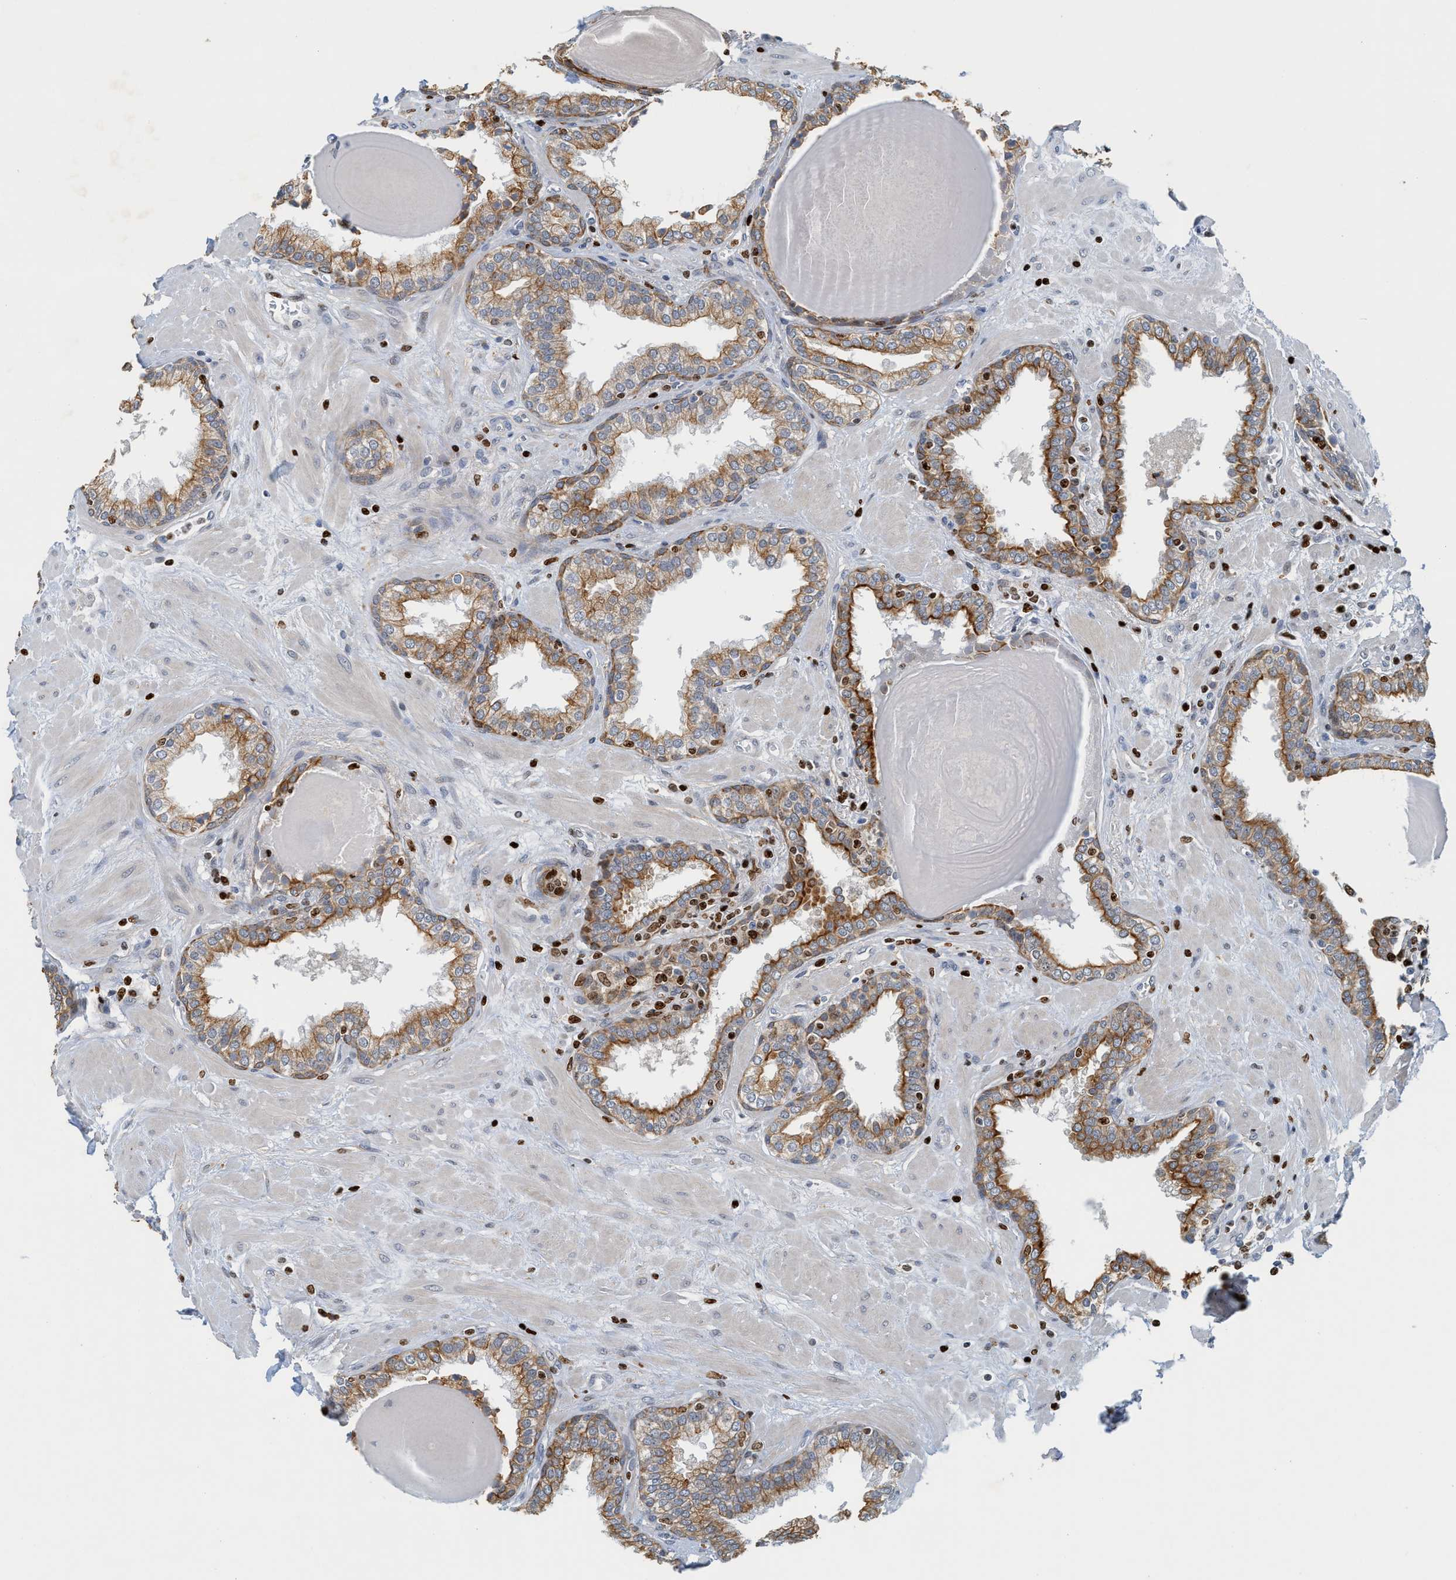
{"staining": {"intensity": "moderate", "quantity": ">75%", "location": "cytoplasmic/membranous"}, "tissue": "prostate", "cell_type": "Glandular cells", "image_type": "normal", "snomed": [{"axis": "morphology", "description": "Normal tissue, NOS"}, {"axis": "topography", "description": "Prostate"}], "caption": "An image of prostate stained for a protein shows moderate cytoplasmic/membranous brown staining in glandular cells.", "gene": "SH3D19", "patient": {"sex": "male", "age": 51}}